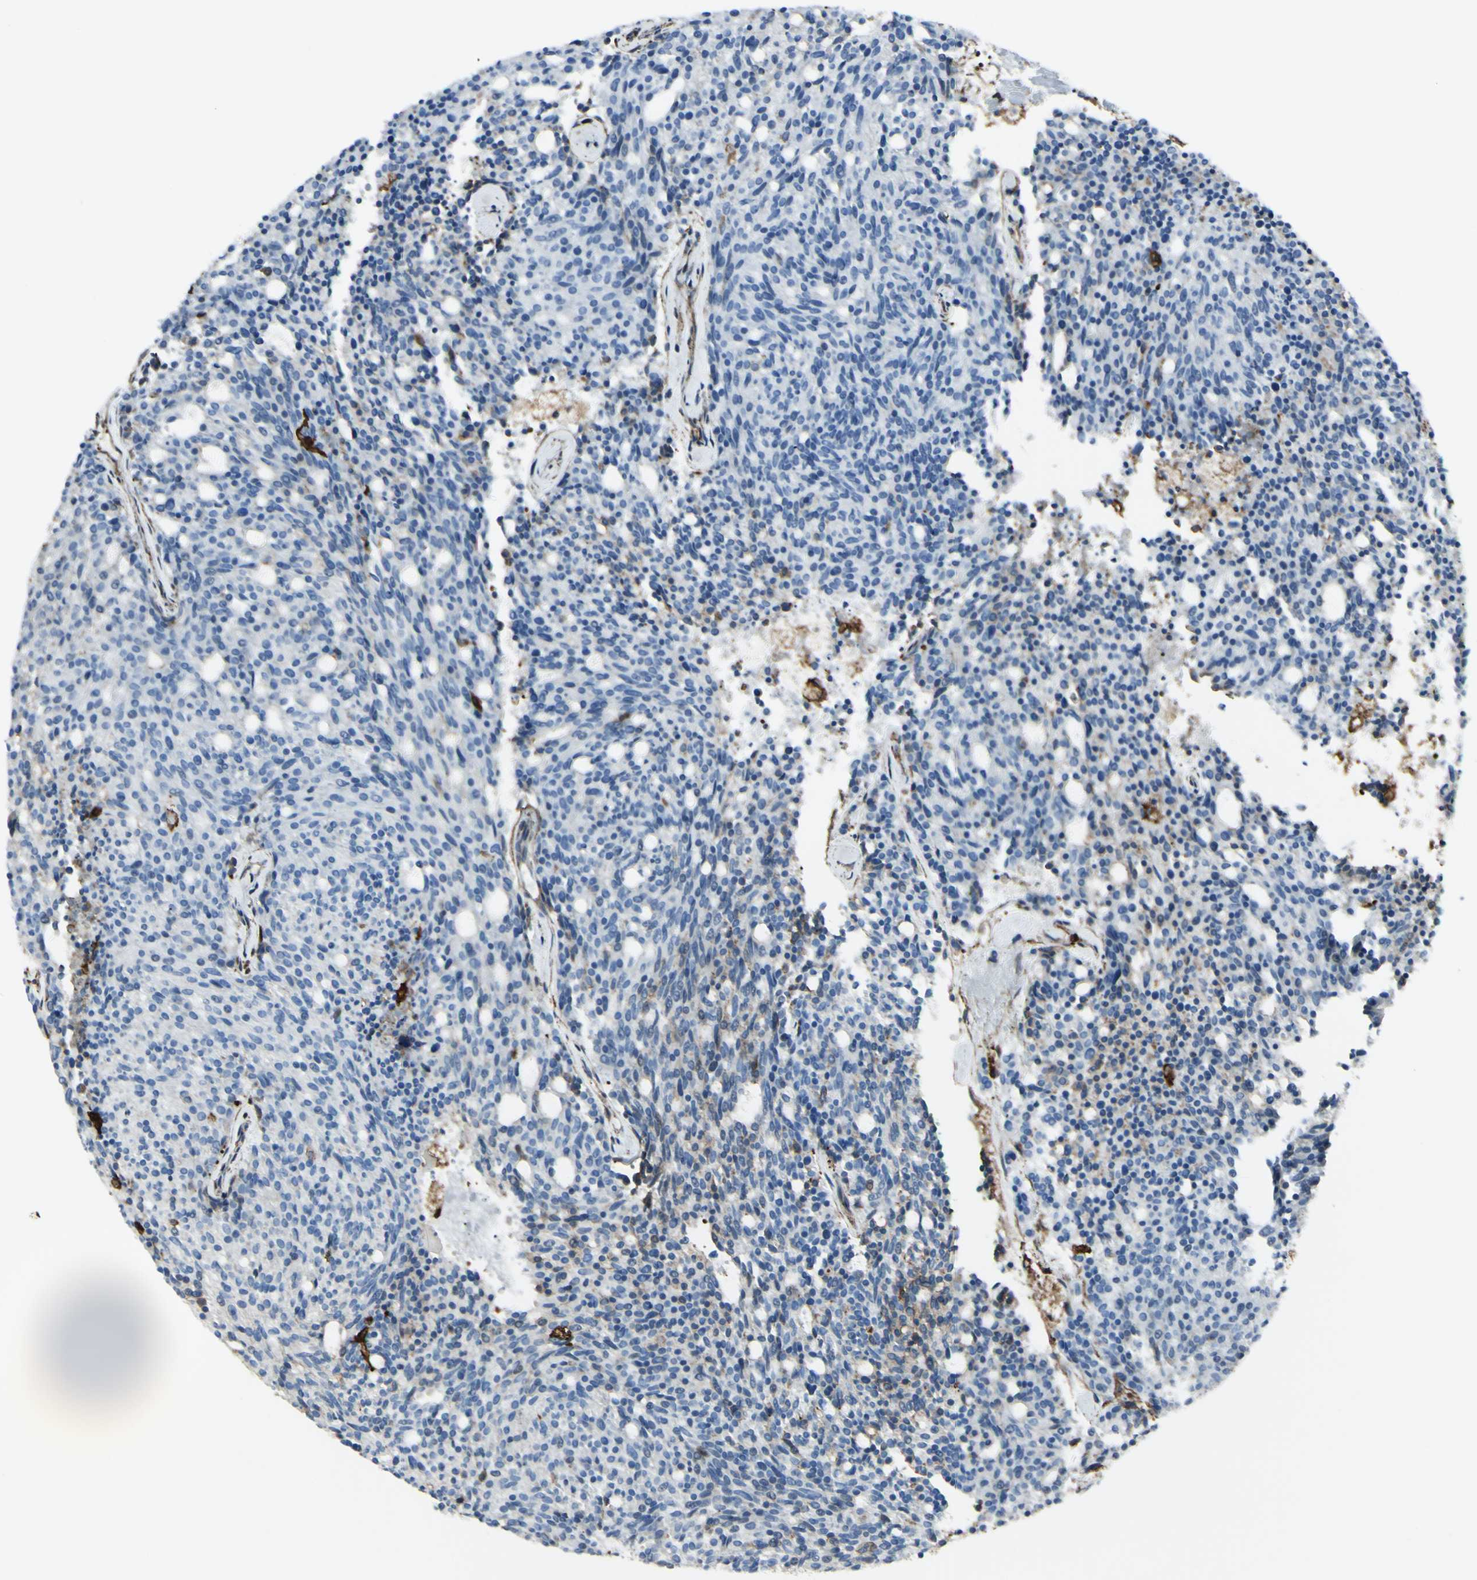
{"staining": {"intensity": "negative", "quantity": "none", "location": "none"}, "tissue": "carcinoid", "cell_type": "Tumor cells", "image_type": "cancer", "snomed": [{"axis": "morphology", "description": "Carcinoid, malignant, NOS"}, {"axis": "topography", "description": "Pancreas"}], "caption": "Tumor cells are negative for brown protein staining in malignant carcinoid. Nuclei are stained in blue.", "gene": "GSN", "patient": {"sex": "female", "age": 54}}